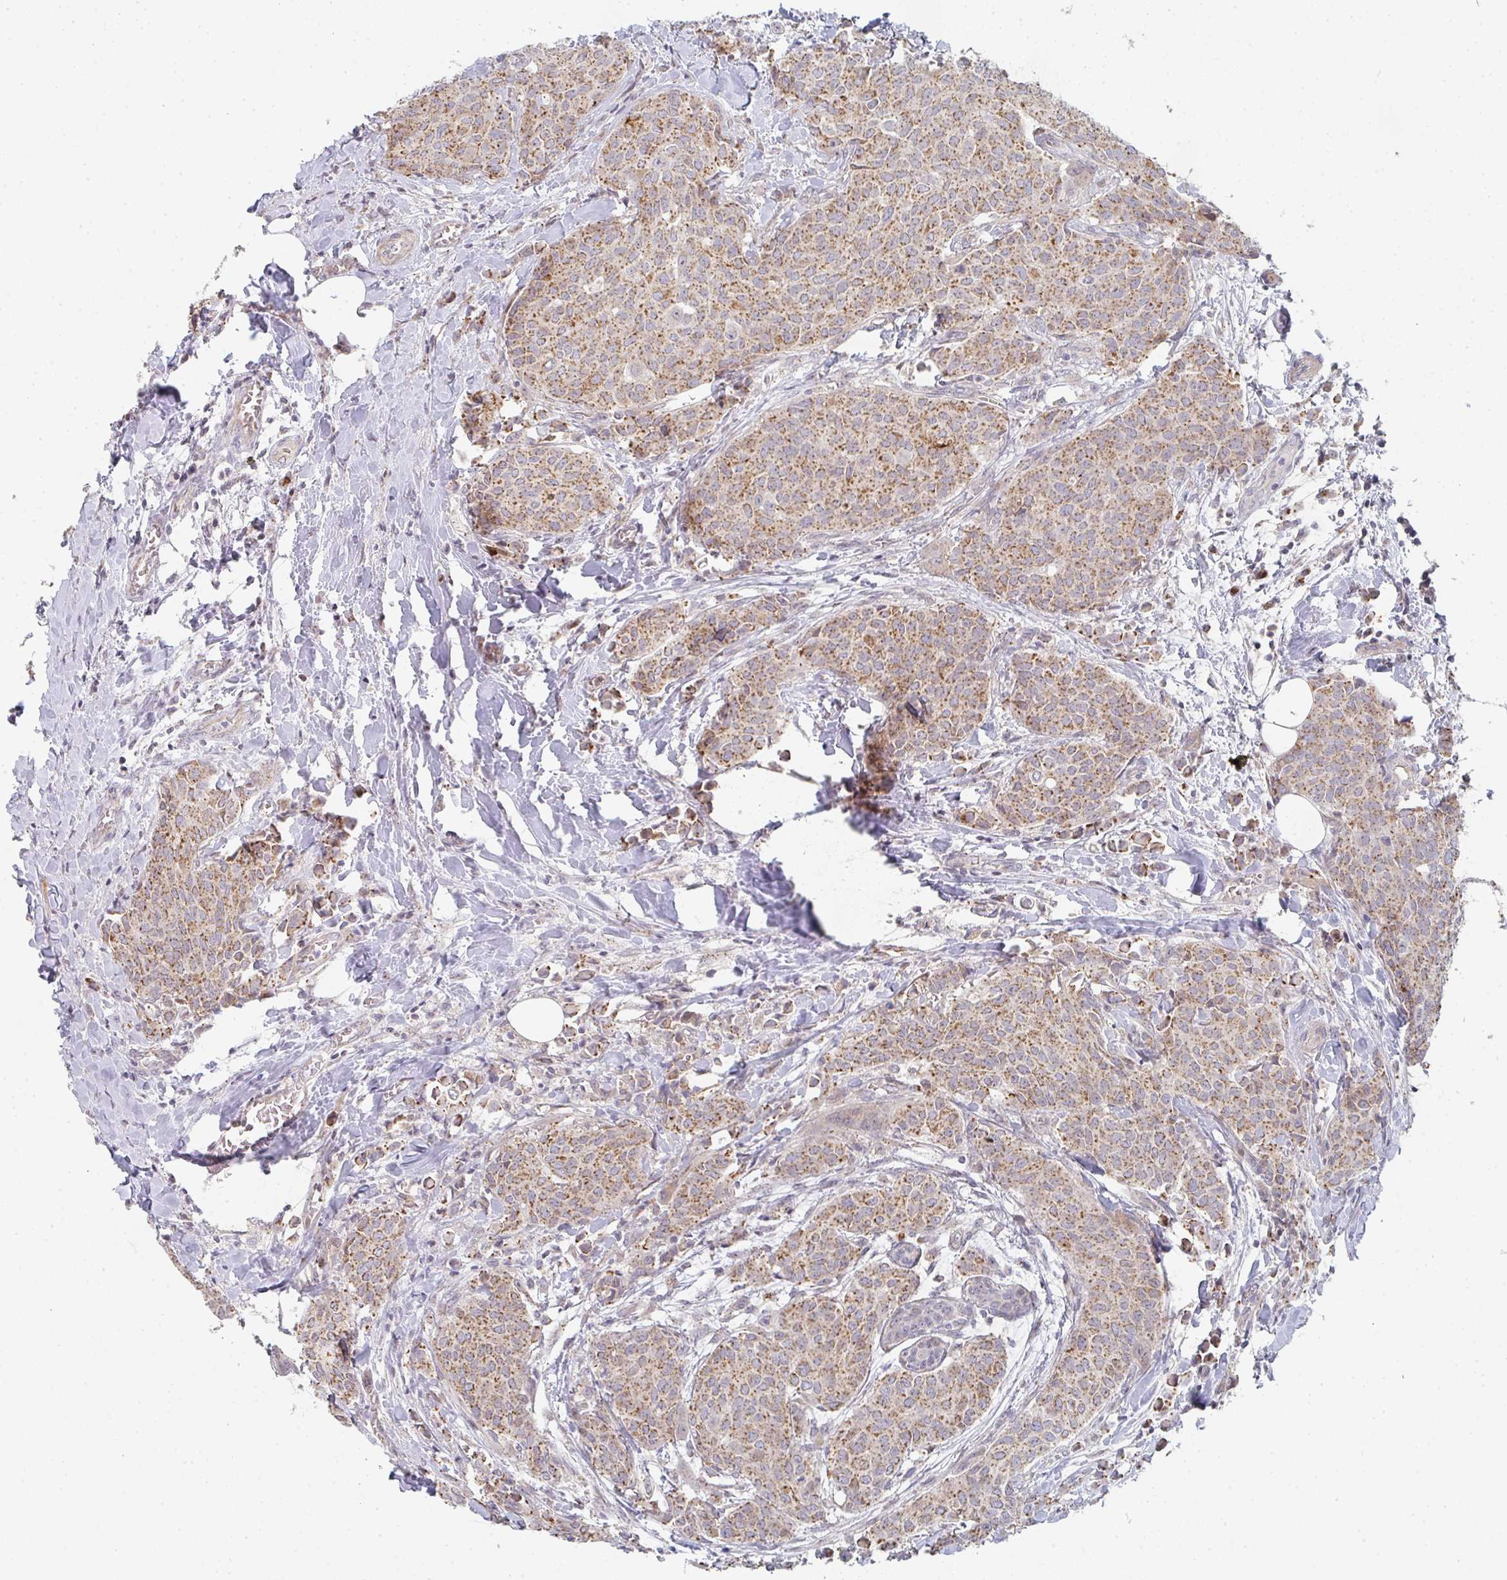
{"staining": {"intensity": "moderate", "quantity": ">75%", "location": "cytoplasmic/membranous"}, "tissue": "breast cancer", "cell_type": "Tumor cells", "image_type": "cancer", "snomed": [{"axis": "morphology", "description": "Duct carcinoma"}, {"axis": "topography", "description": "Breast"}], "caption": "Human breast cancer (intraductal carcinoma) stained with a protein marker displays moderate staining in tumor cells.", "gene": "ZNF526", "patient": {"sex": "female", "age": 47}}